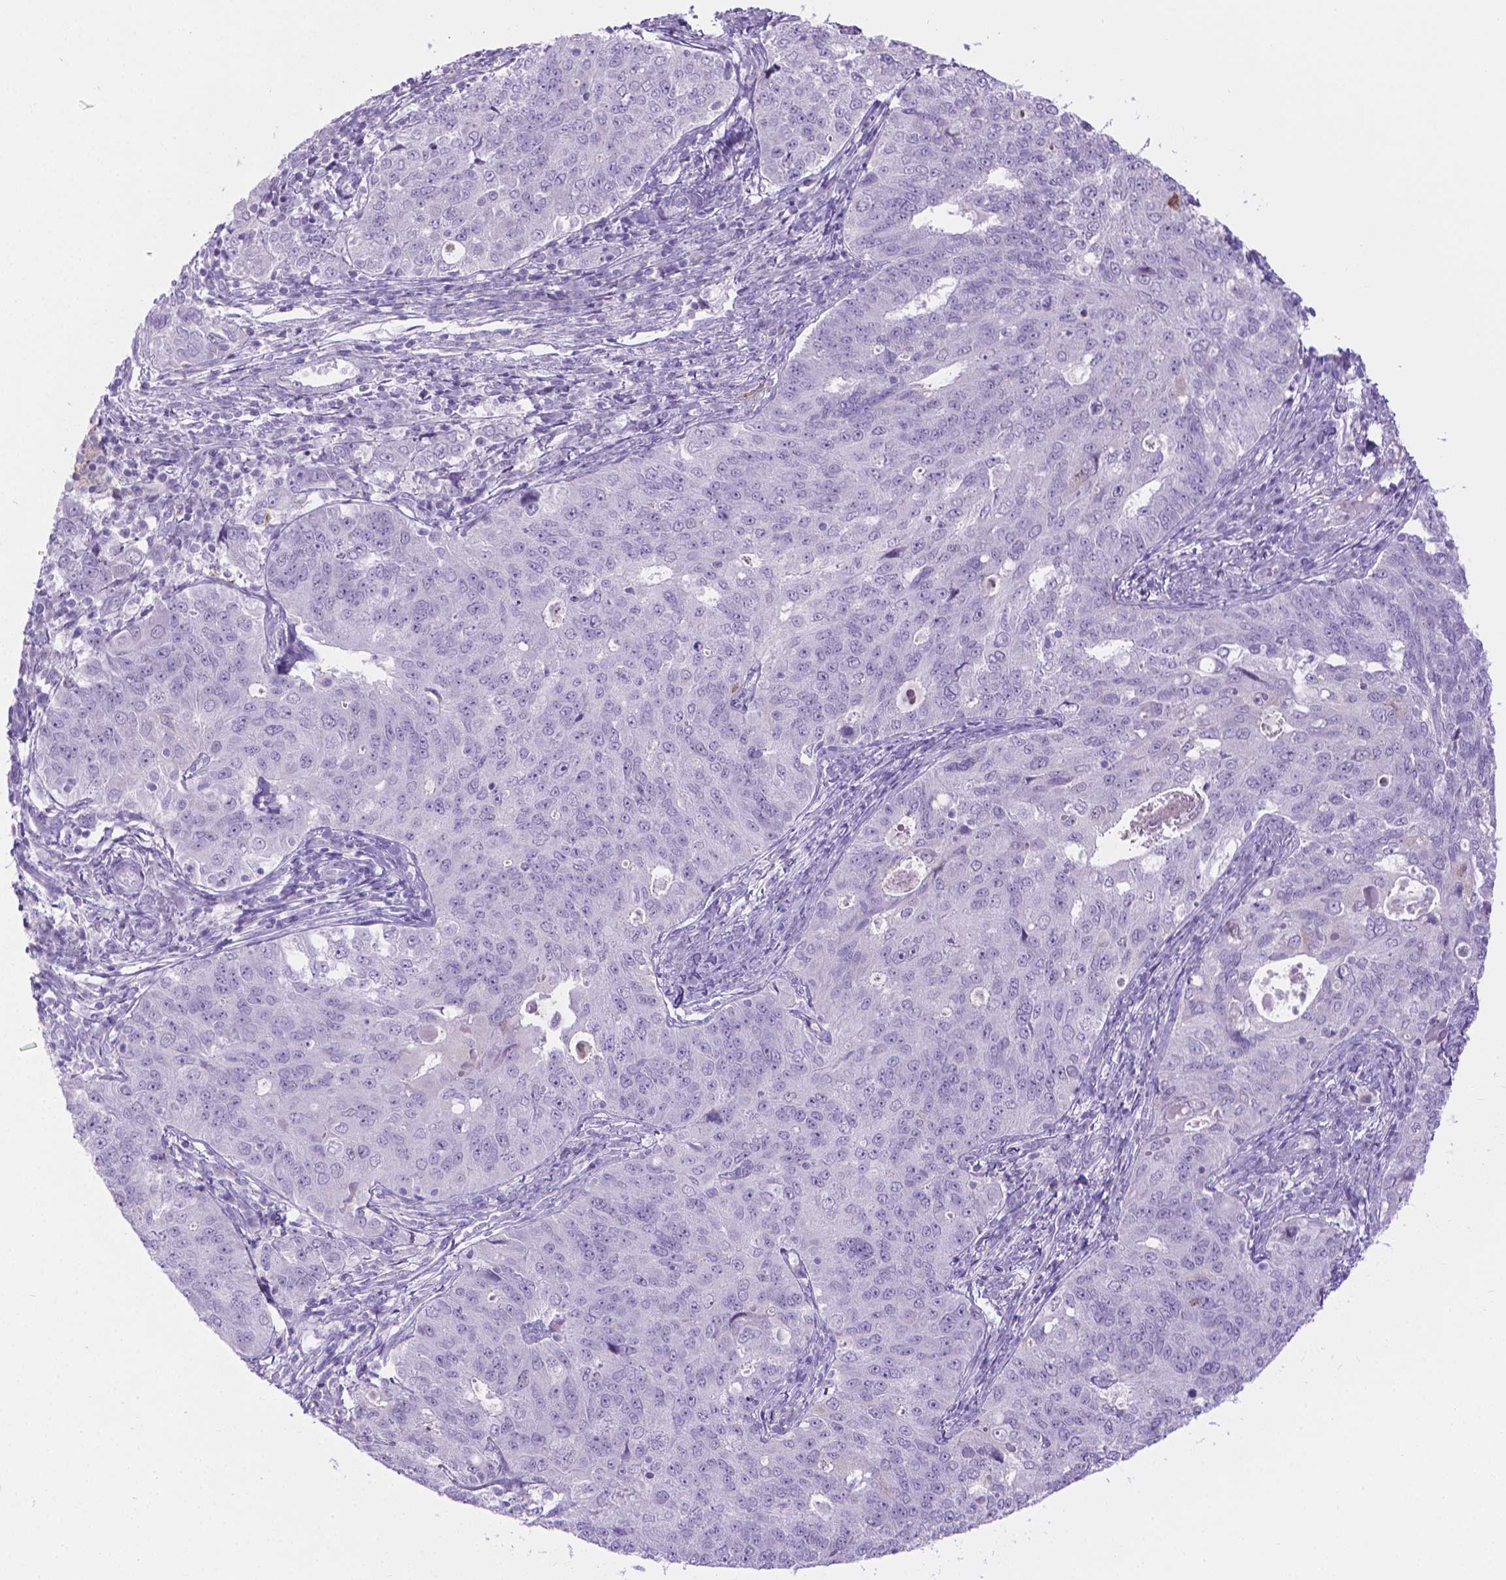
{"staining": {"intensity": "negative", "quantity": "none", "location": "none"}, "tissue": "endometrial cancer", "cell_type": "Tumor cells", "image_type": "cancer", "snomed": [{"axis": "morphology", "description": "Adenocarcinoma, NOS"}, {"axis": "topography", "description": "Endometrium"}], "caption": "Tumor cells show no significant protein staining in endometrial adenocarcinoma. Brightfield microscopy of immunohistochemistry (IHC) stained with DAB (3,3'-diaminobenzidine) (brown) and hematoxylin (blue), captured at high magnification.", "gene": "SPAG6", "patient": {"sex": "female", "age": 43}}